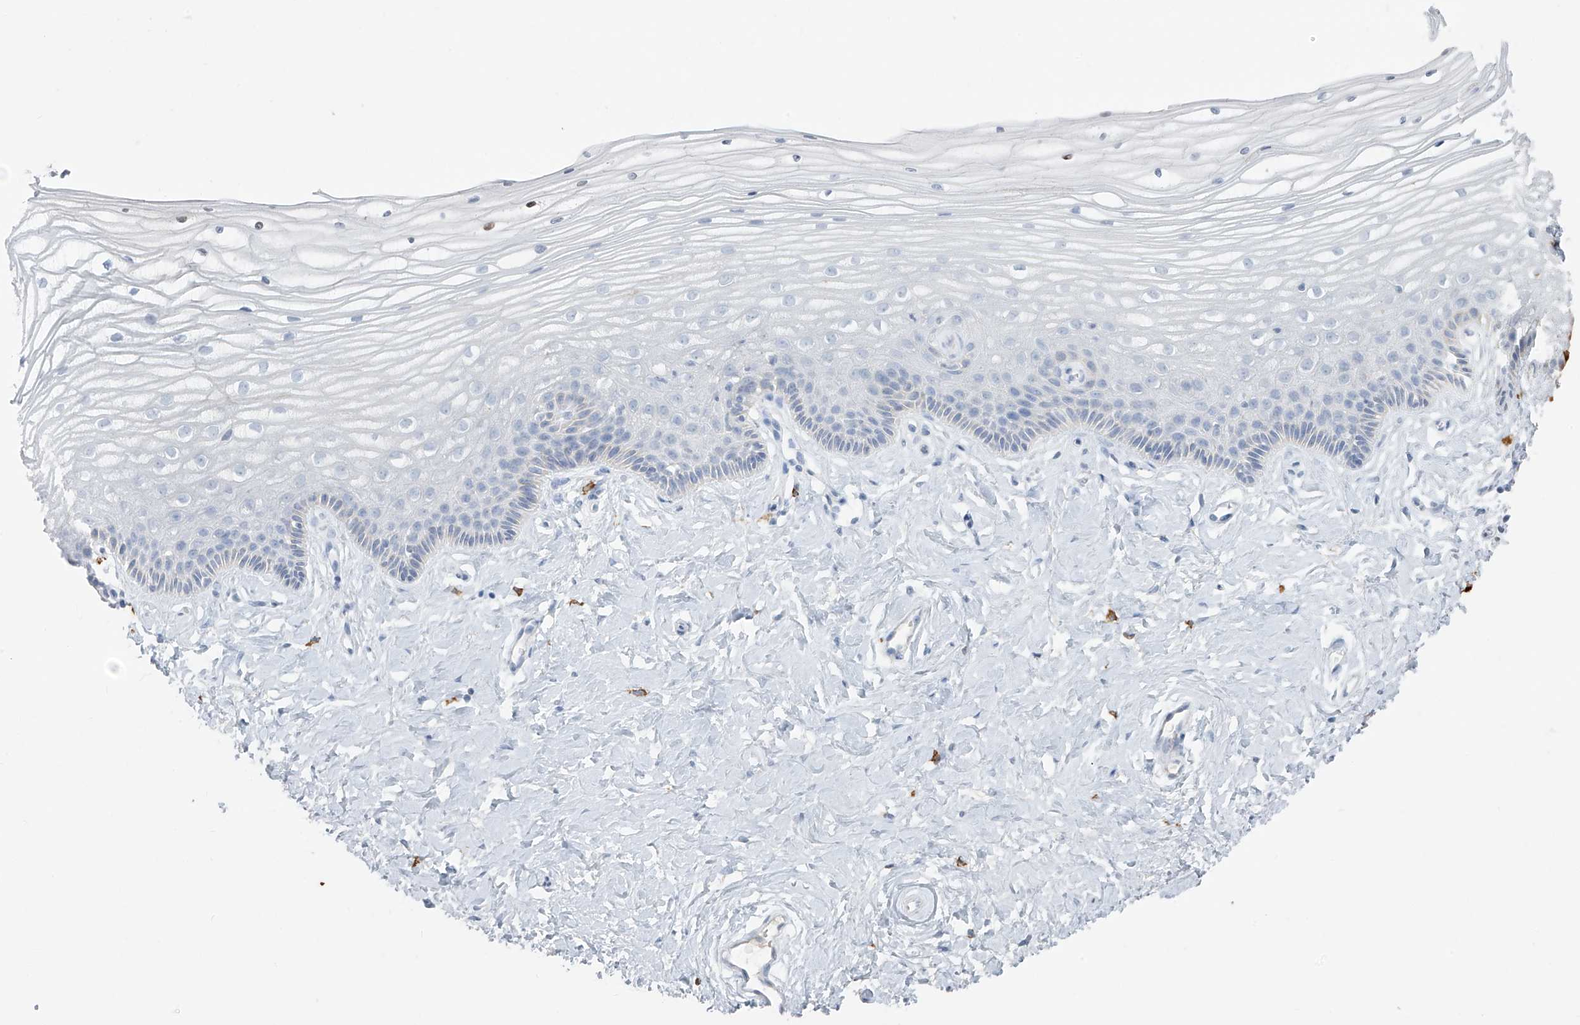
{"staining": {"intensity": "negative", "quantity": "none", "location": "none"}, "tissue": "vagina", "cell_type": "Squamous epithelial cells", "image_type": "normal", "snomed": [{"axis": "morphology", "description": "Normal tissue, NOS"}, {"axis": "topography", "description": "Vagina"}, {"axis": "topography", "description": "Cervix"}], "caption": "This is a photomicrograph of IHC staining of benign vagina, which shows no positivity in squamous epithelial cells.", "gene": "CX3CR1", "patient": {"sex": "female", "age": 40}}